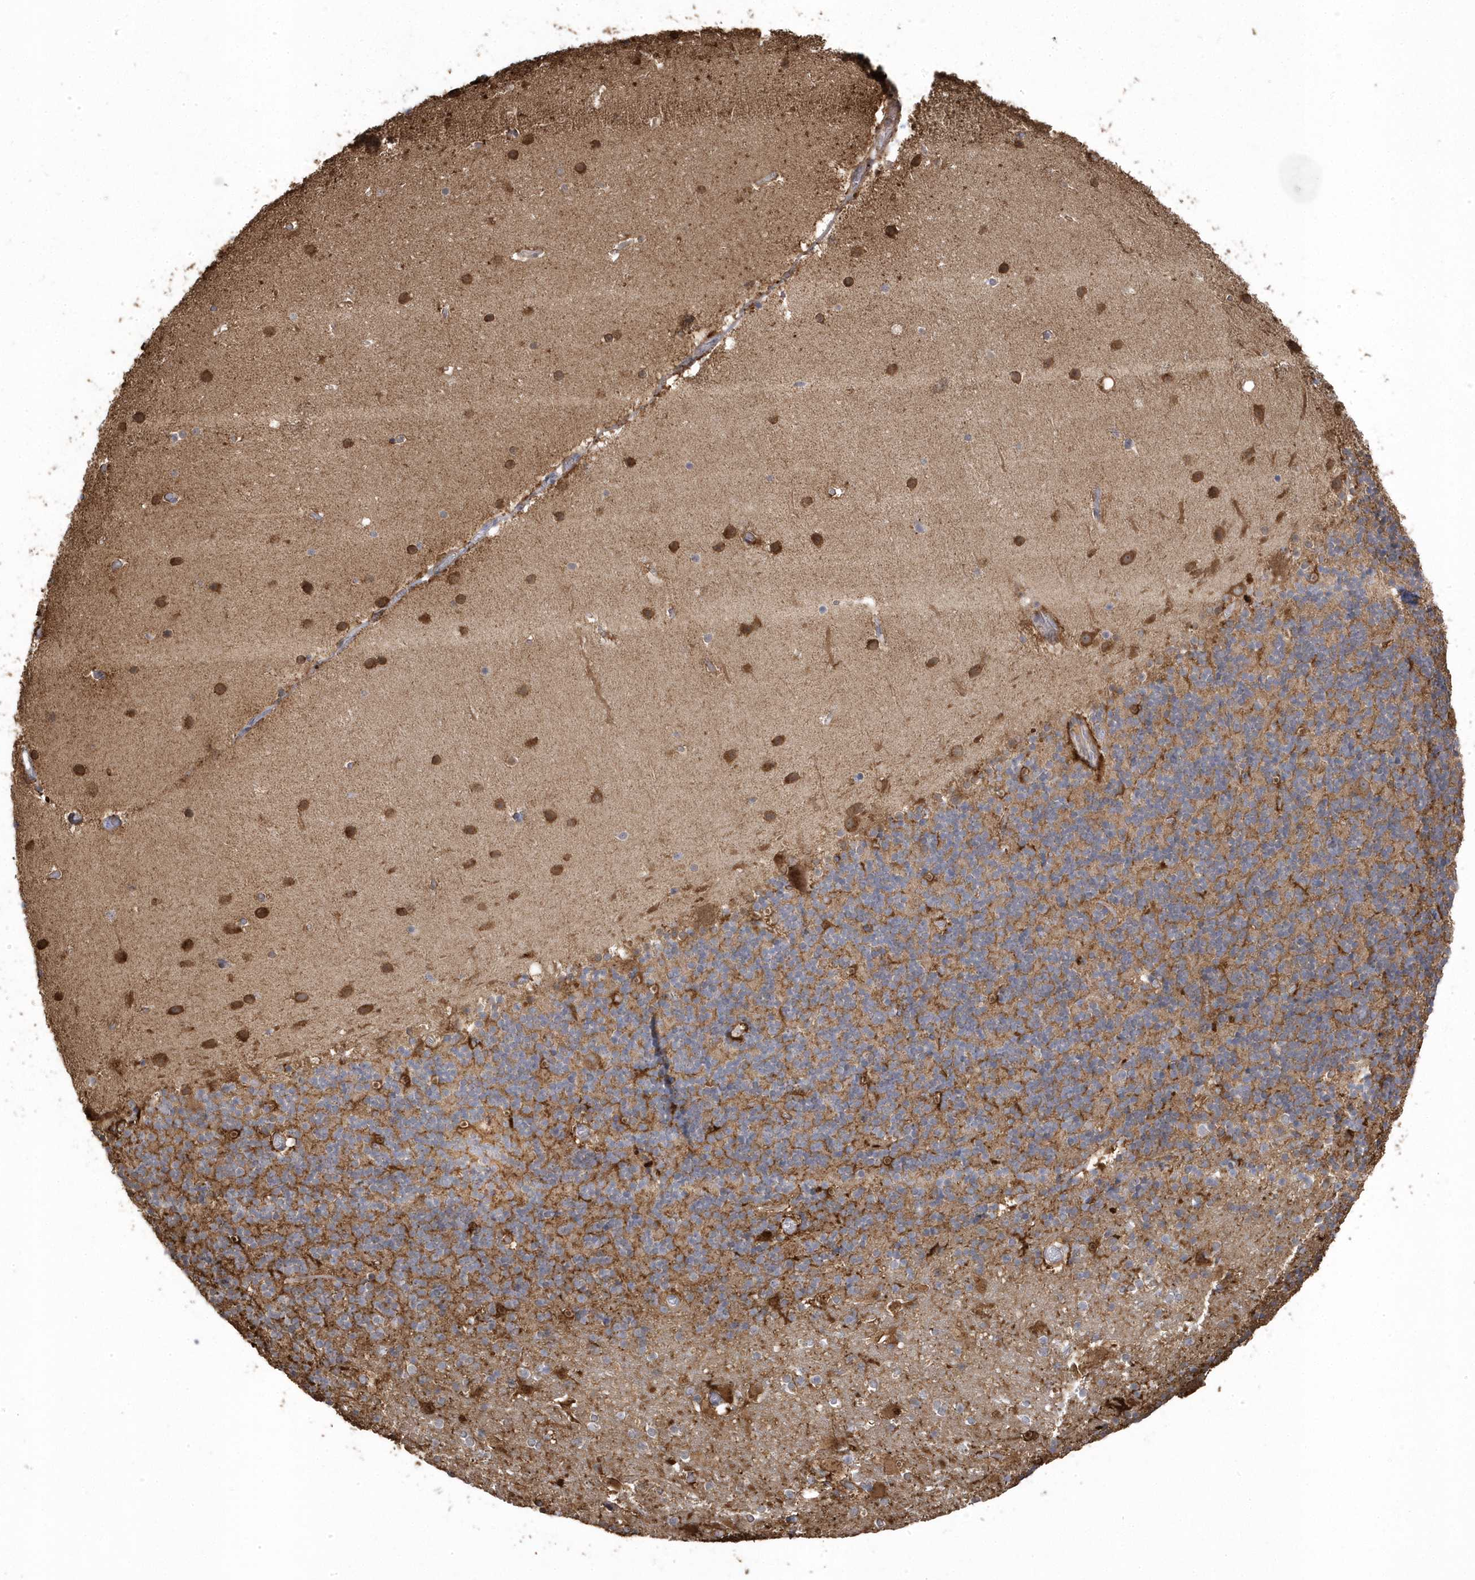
{"staining": {"intensity": "moderate", "quantity": "25%-75%", "location": "cytoplasmic/membranous,nuclear"}, "tissue": "cerebellum", "cell_type": "Cells in granular layer", "image_type": "normal", "snomed": [{"axis": "morphology", "description": "Normal tissue, NOS"}, {"axis": "topography", "description": "Cerebellum"}], "caption": "Cells in granular layer exhibit medium levels of moderate cytoplasmic/membranous,nuclear positivity in approximately 25%-75% of cells in unremarkable human cerebellum. Immunohistochemistry stains the protein in brown and the nuclei are stained blue.", "gene": "GTPBP6", "patient": {"sex": "male", "age": 57}}